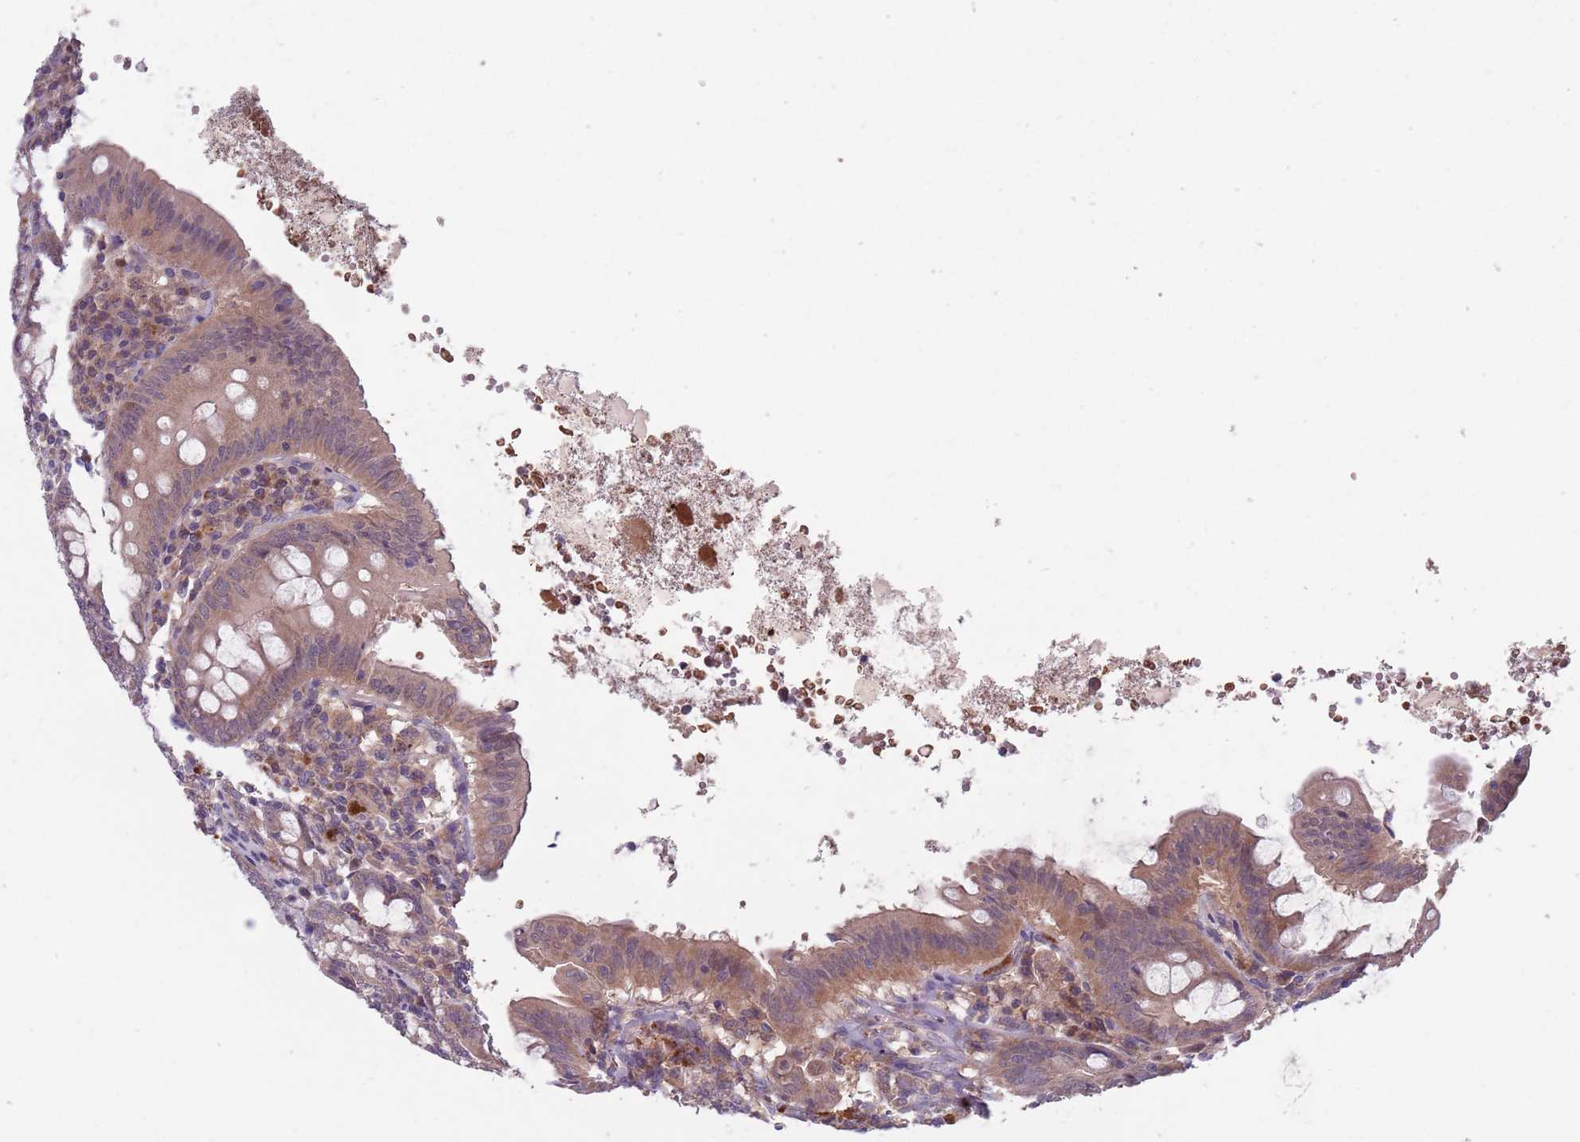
{"staining": {"intensity": "weak", "quantity": ">75%", "location": "cytoplasmic/membranous"}, "tissue": "appendix", "cell_type": "Glandular cells", "image_type": "normal", "snomed": [{"axis": "morphology", "description": "Normal tissue, NOS"}, {"axis": "topography", "description": "Appendix"}], "caption": "A photomicrograph of human appendix stained for a protein displays weak cytoplasmic/membranous brown staining in glandular cells. (Stains: DAB in brown, nuclei in blue, Microscopy: brightfield microscopy at high magnification).", "gene": "TYW1B", "patient": {"sex": "female", "age": 54}}